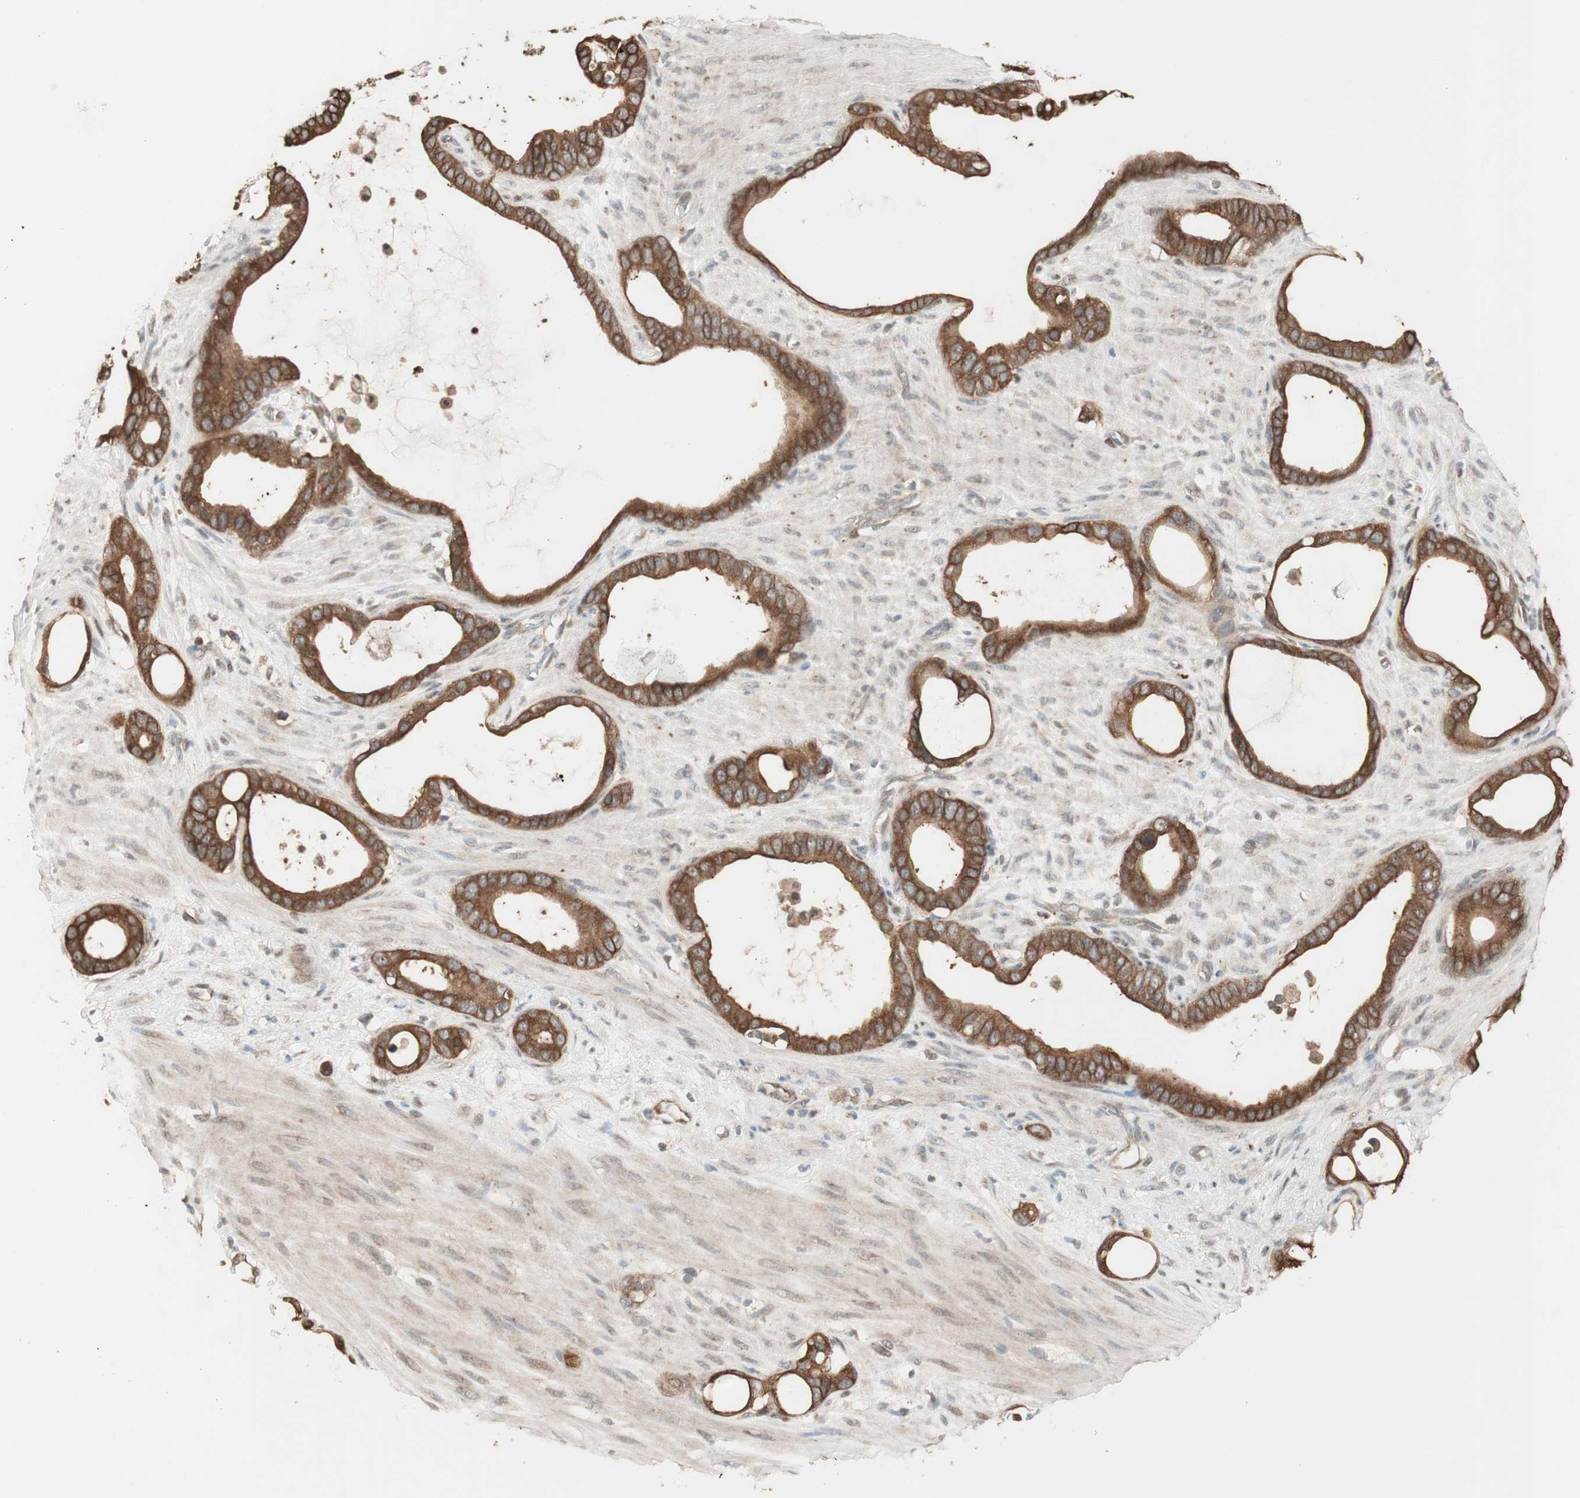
{"staining": {"intensity": "strong", "quantity": ">75%", "location": "cytoplasmic/membranous"}, "tissue": "stomach cancer", "cell_type": "Tumor cells", "image_type": "cancer", "snomed": [{"axis": "morphology", "description": "Adenocarcinoma, NOS"}, {"axis": "topography", "description": "Stomach"}], "caption": "Protein staining demonstrates strong cytoplasmic/membranous expression in approximately >75% of tumor cells in adenocarcinoma (stomach).", "gene": "FBXO5", "patient": {"sex": "female", "age": 75}}